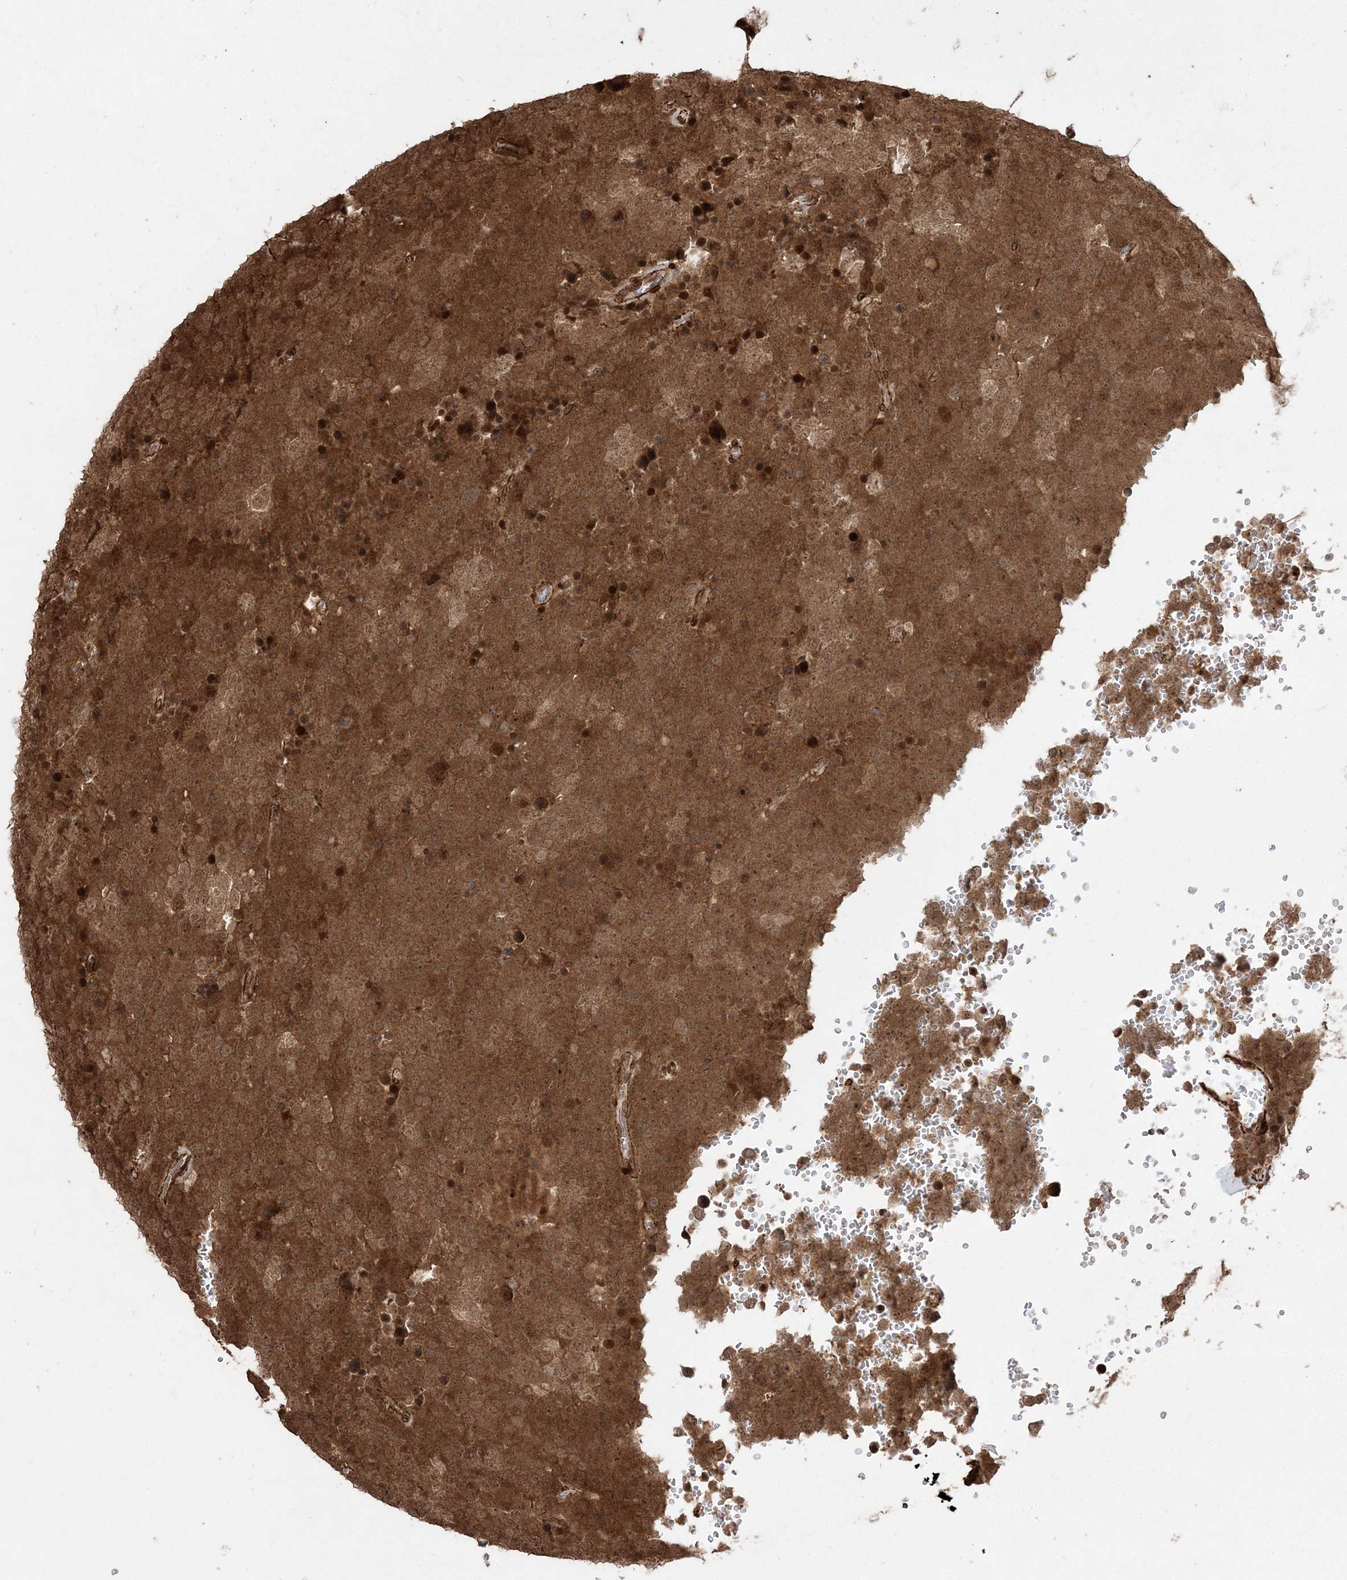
{"staining": {"intensity": "moderate", "quantity": ">75%", "location": "cytoplasmic/membranous,nuclear"}, "tissue": "testis cancer", "cell_type": "Tumor cells", "image_type": "cancer", "snomed": [{"axis": "morphology", "description": "Seminoma, NOS"}, {"axis": "topography", "description": "Testis"}], "caption": "Immunohistochemical staining of human testis seminoma demonstrates moderate cytoplasmic/membranous and nuclear protein staining in approximately >75% of tumor cells. (Stains: DAB (3,3'-diaminobenzidine) in brown, nuclei in blue, Microscopy: brightfield microscopy at high magnification).", "gene": "ETAA1", "patient": {"sex": "male", "age": 71}}